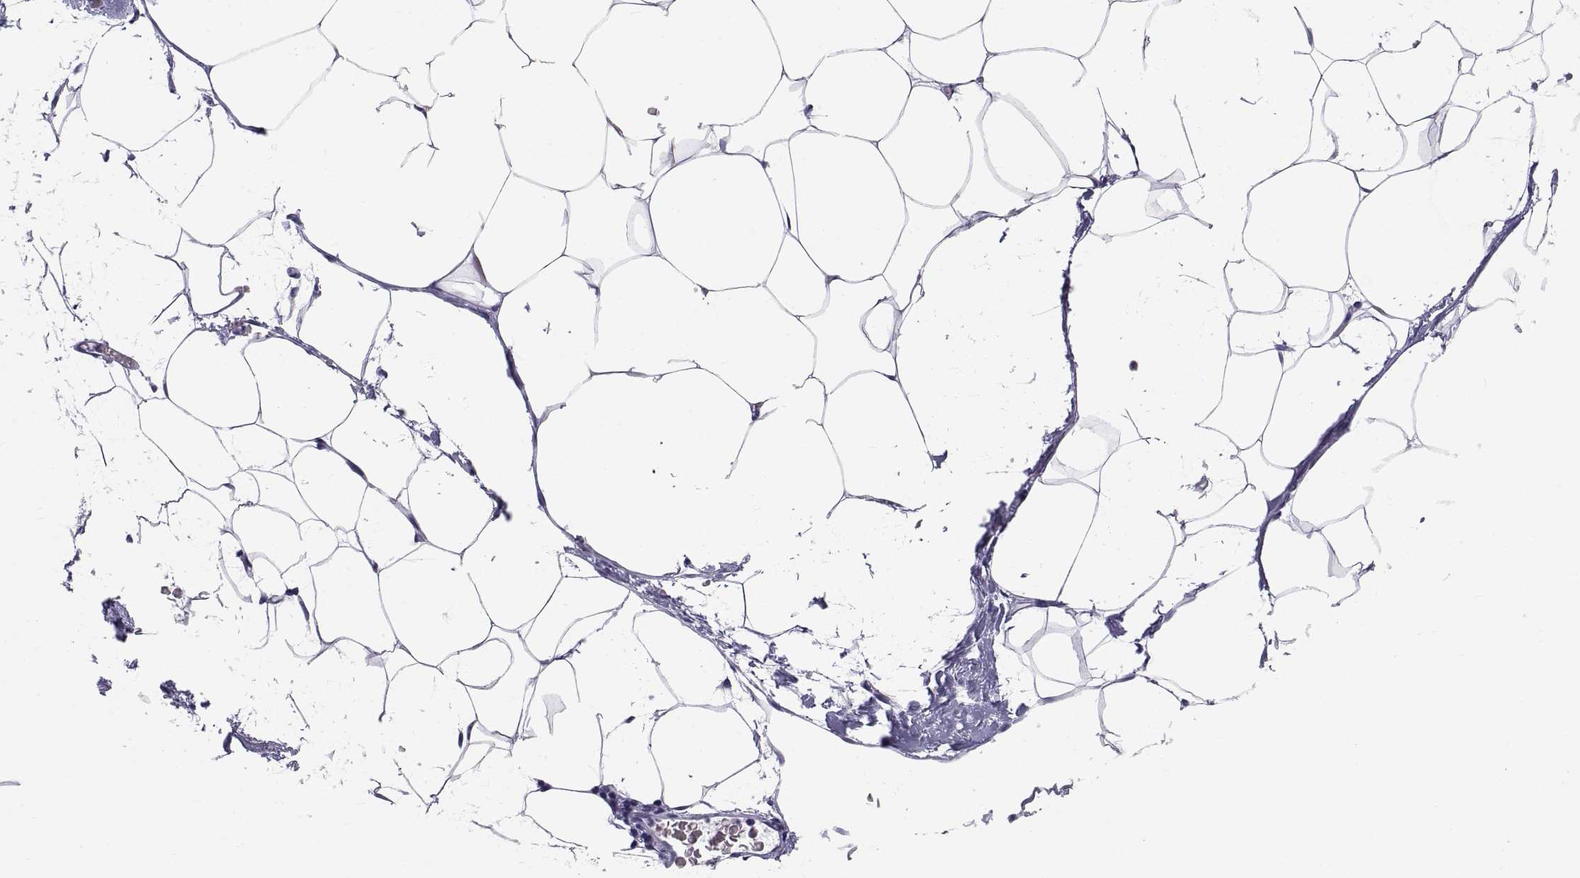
{"staining": {"intensity": "negative", "quantity": "none", "location": "none"}, "tissue": "adipose tissue", "cell_type": "Adipocytes", "image_type": "normal", "snomed": [{"axis": "morphology", "description": "Normal tissue, NOS"}, {"axis": "topography", "description": "Adipose tissue"}], "caption": "Protein analysis of unremarkable adipose tissue reveals no significant positivity in adipocytes. (DAB immunohistochemistry (IHC), high magnification).", "gene": "TEX13A", "patient": {"sex": "male", "age": 57}}